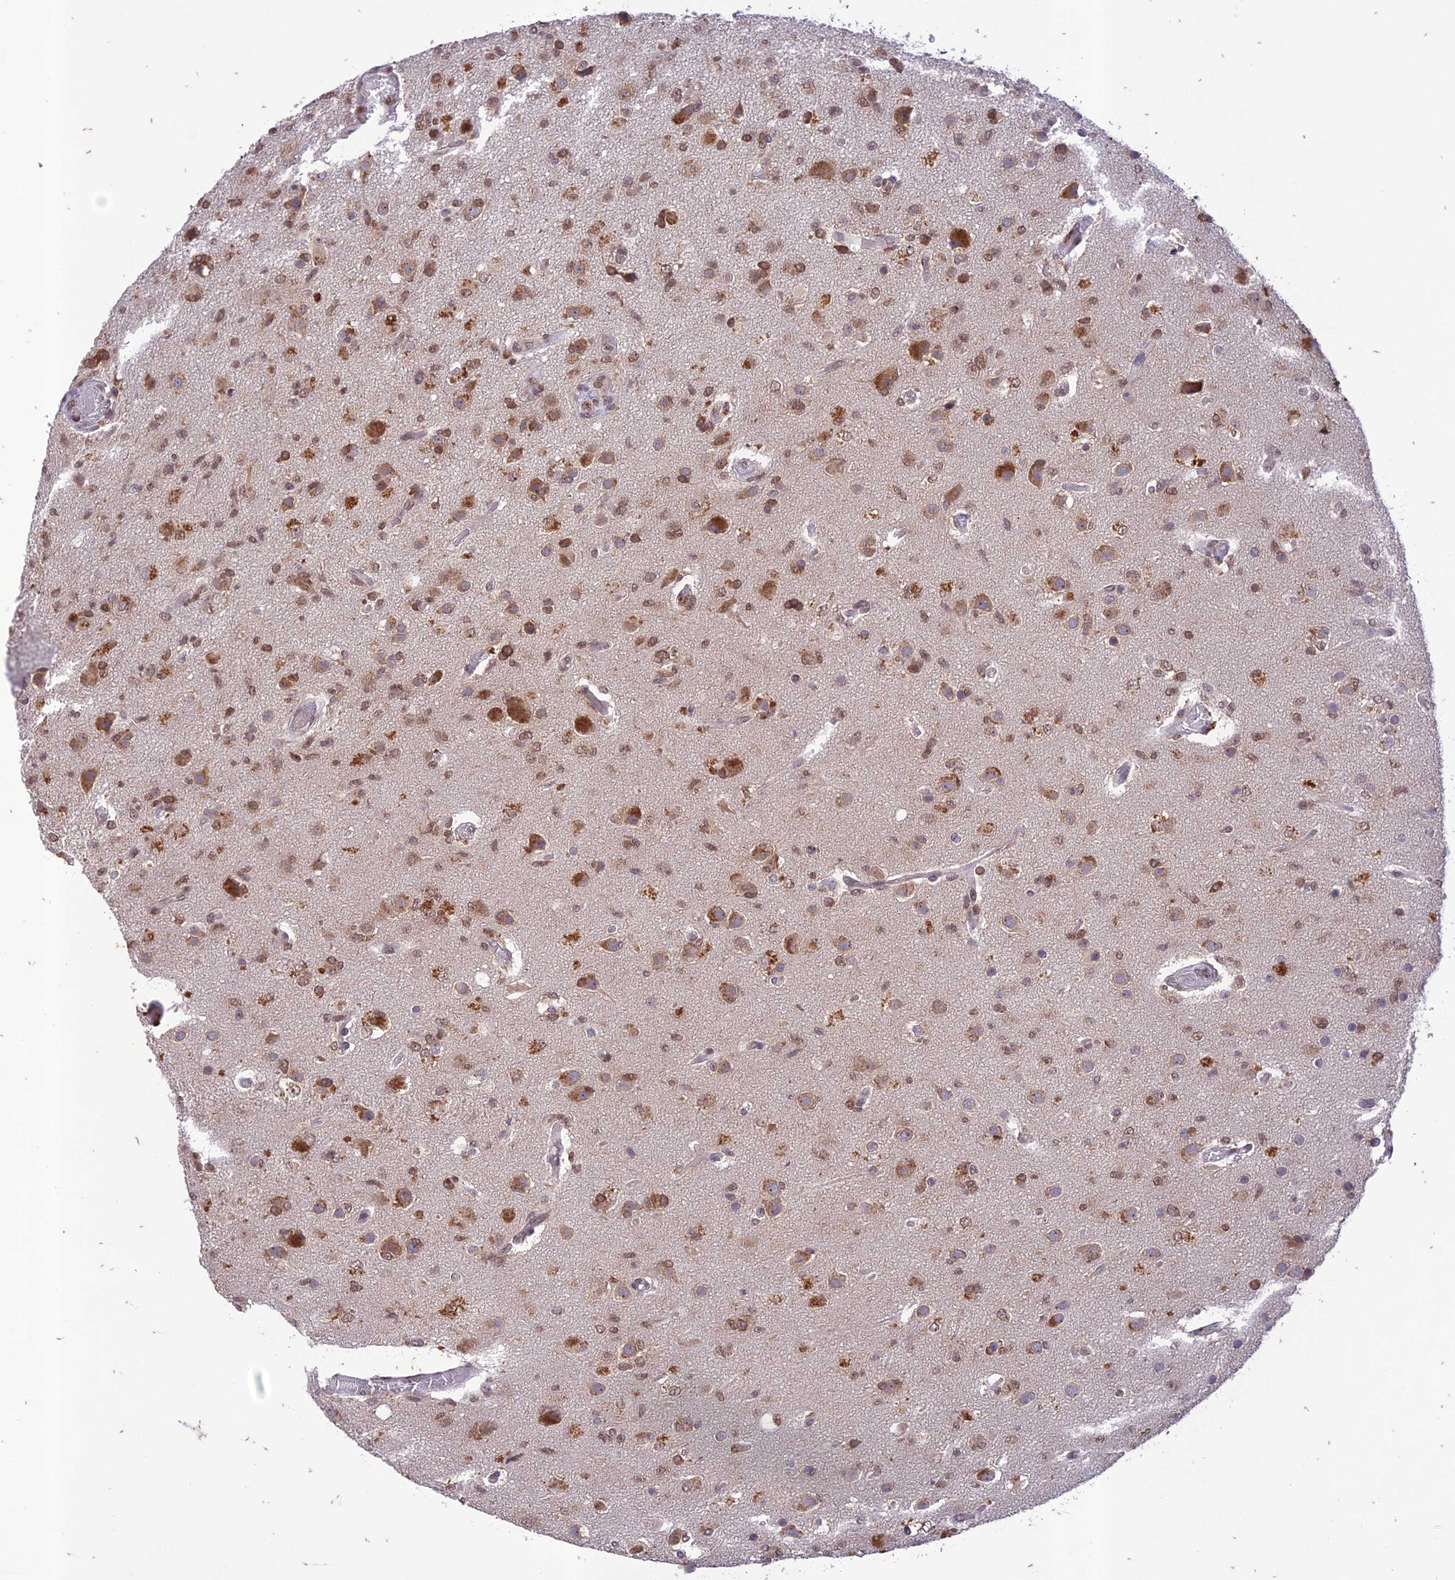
{"staining": {"intensity": "moderate", "quantity": ">75%", "location": "cytoplasmic/membranous,nuclear"}, "tissue": "glioma", "cell_type": "Tumor cells", "image_type": "cancer", "snomed": [{"axis": "morphology", "description": "Glioma, malignant, High grade"}, {"axis": "topography", "description": "Brain"}], "caption": "A medium amount of moderate cytoplasmic/membranous and nuclear expression is appreciated in about >75% of tumor cells in malignant high-grade glioma tissue.", "gene": "POP4", "patient": {"sex": "female", "age": 74}}